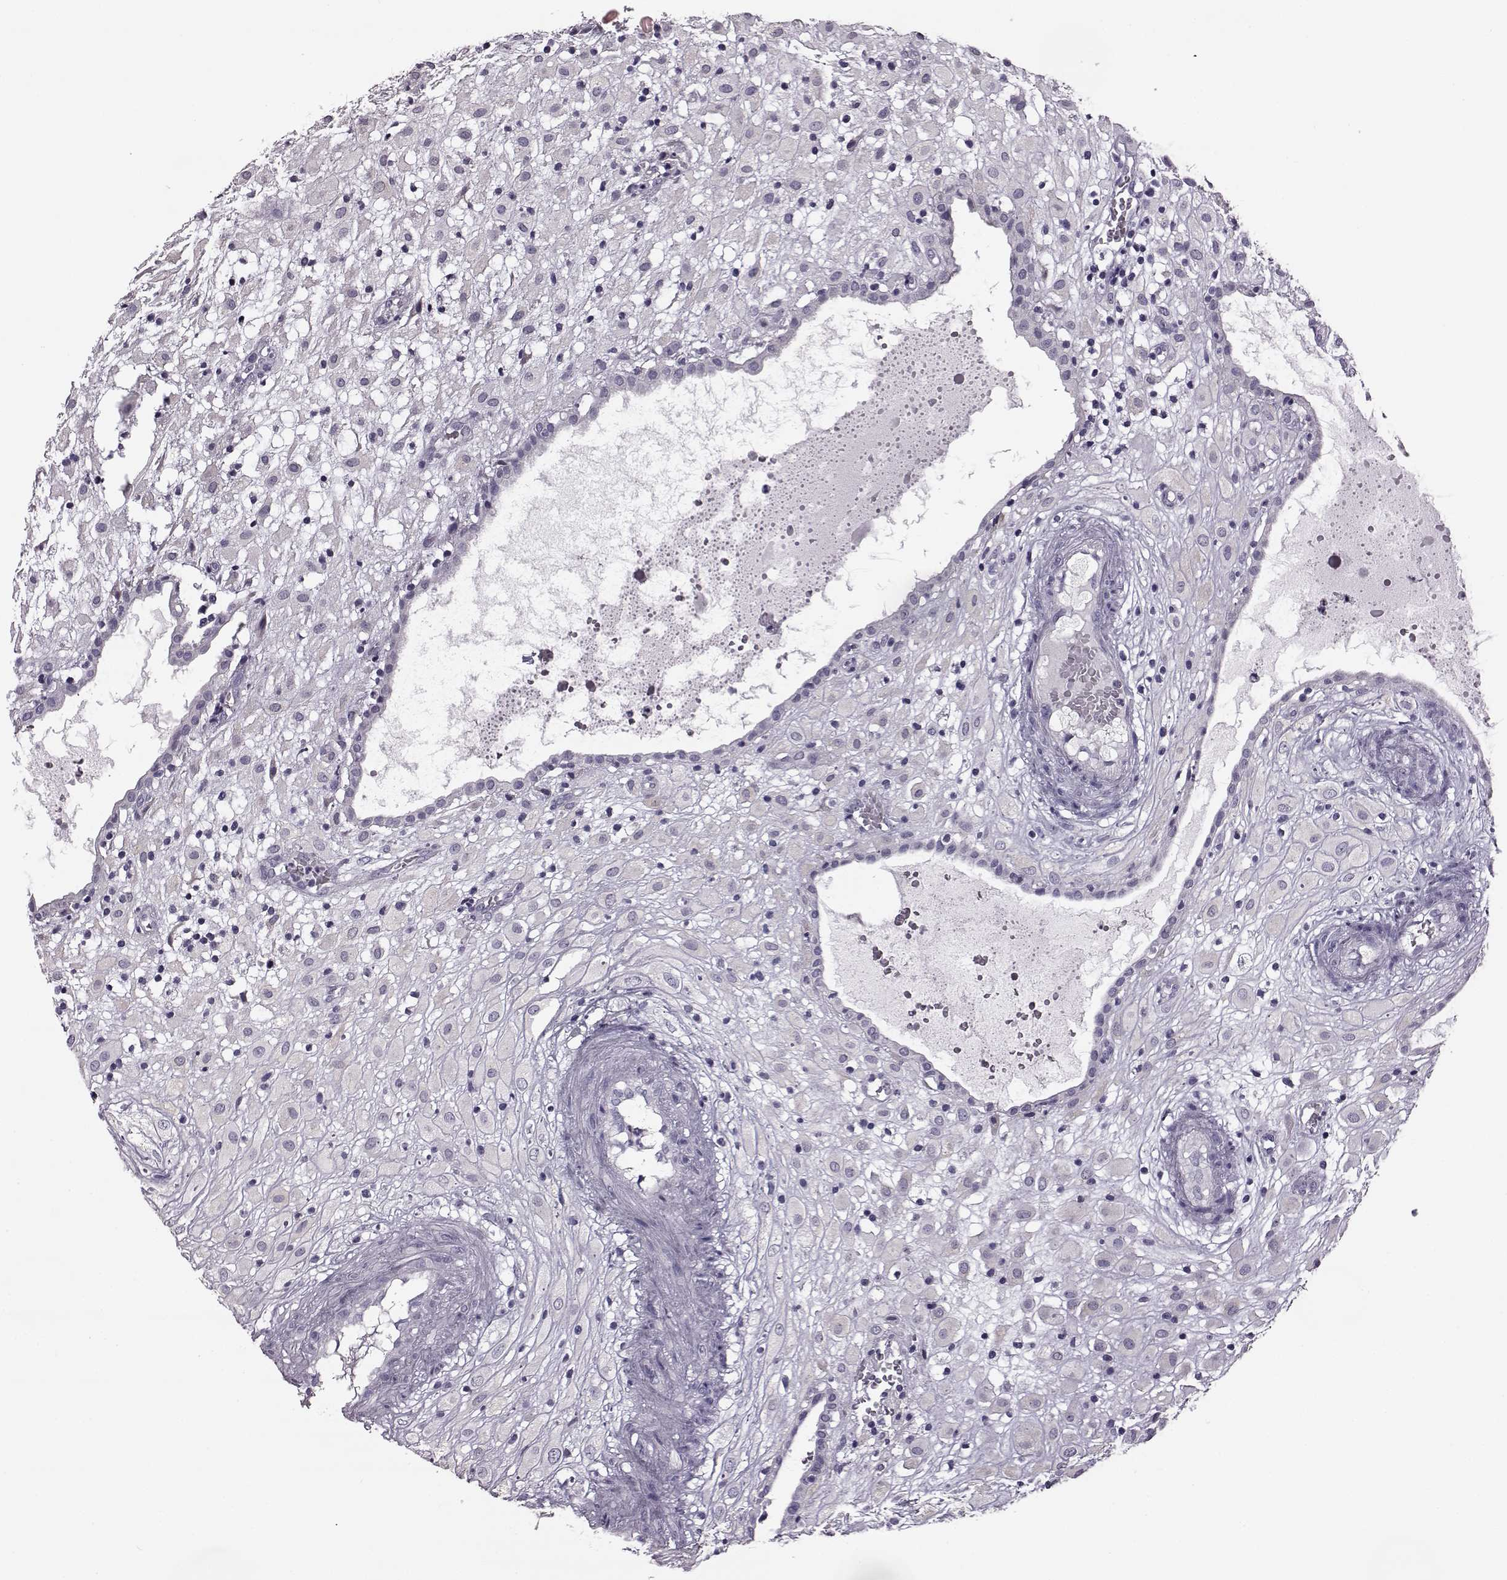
{"staining": {"intensity": "negative", "quantity": "none", "location": "none"}, "tissue": "placenta", "cell_type": "Decidual cells", "image_type": "normal", "snomed": [{"axis": "morphology", "description": "Normal tissue, NOS"}, {"axis": "topography", "description": "Placenta"}], "caption": "Immunohistochemistry (IHC) histopathology image of unremarkable placenta: placenta stained with DAB displays no significant protein positivity in decidual cells. (DAB IHC, high magnification).", "gene": "ODAD4", "patient": {"sex": "female", "age": 24}}